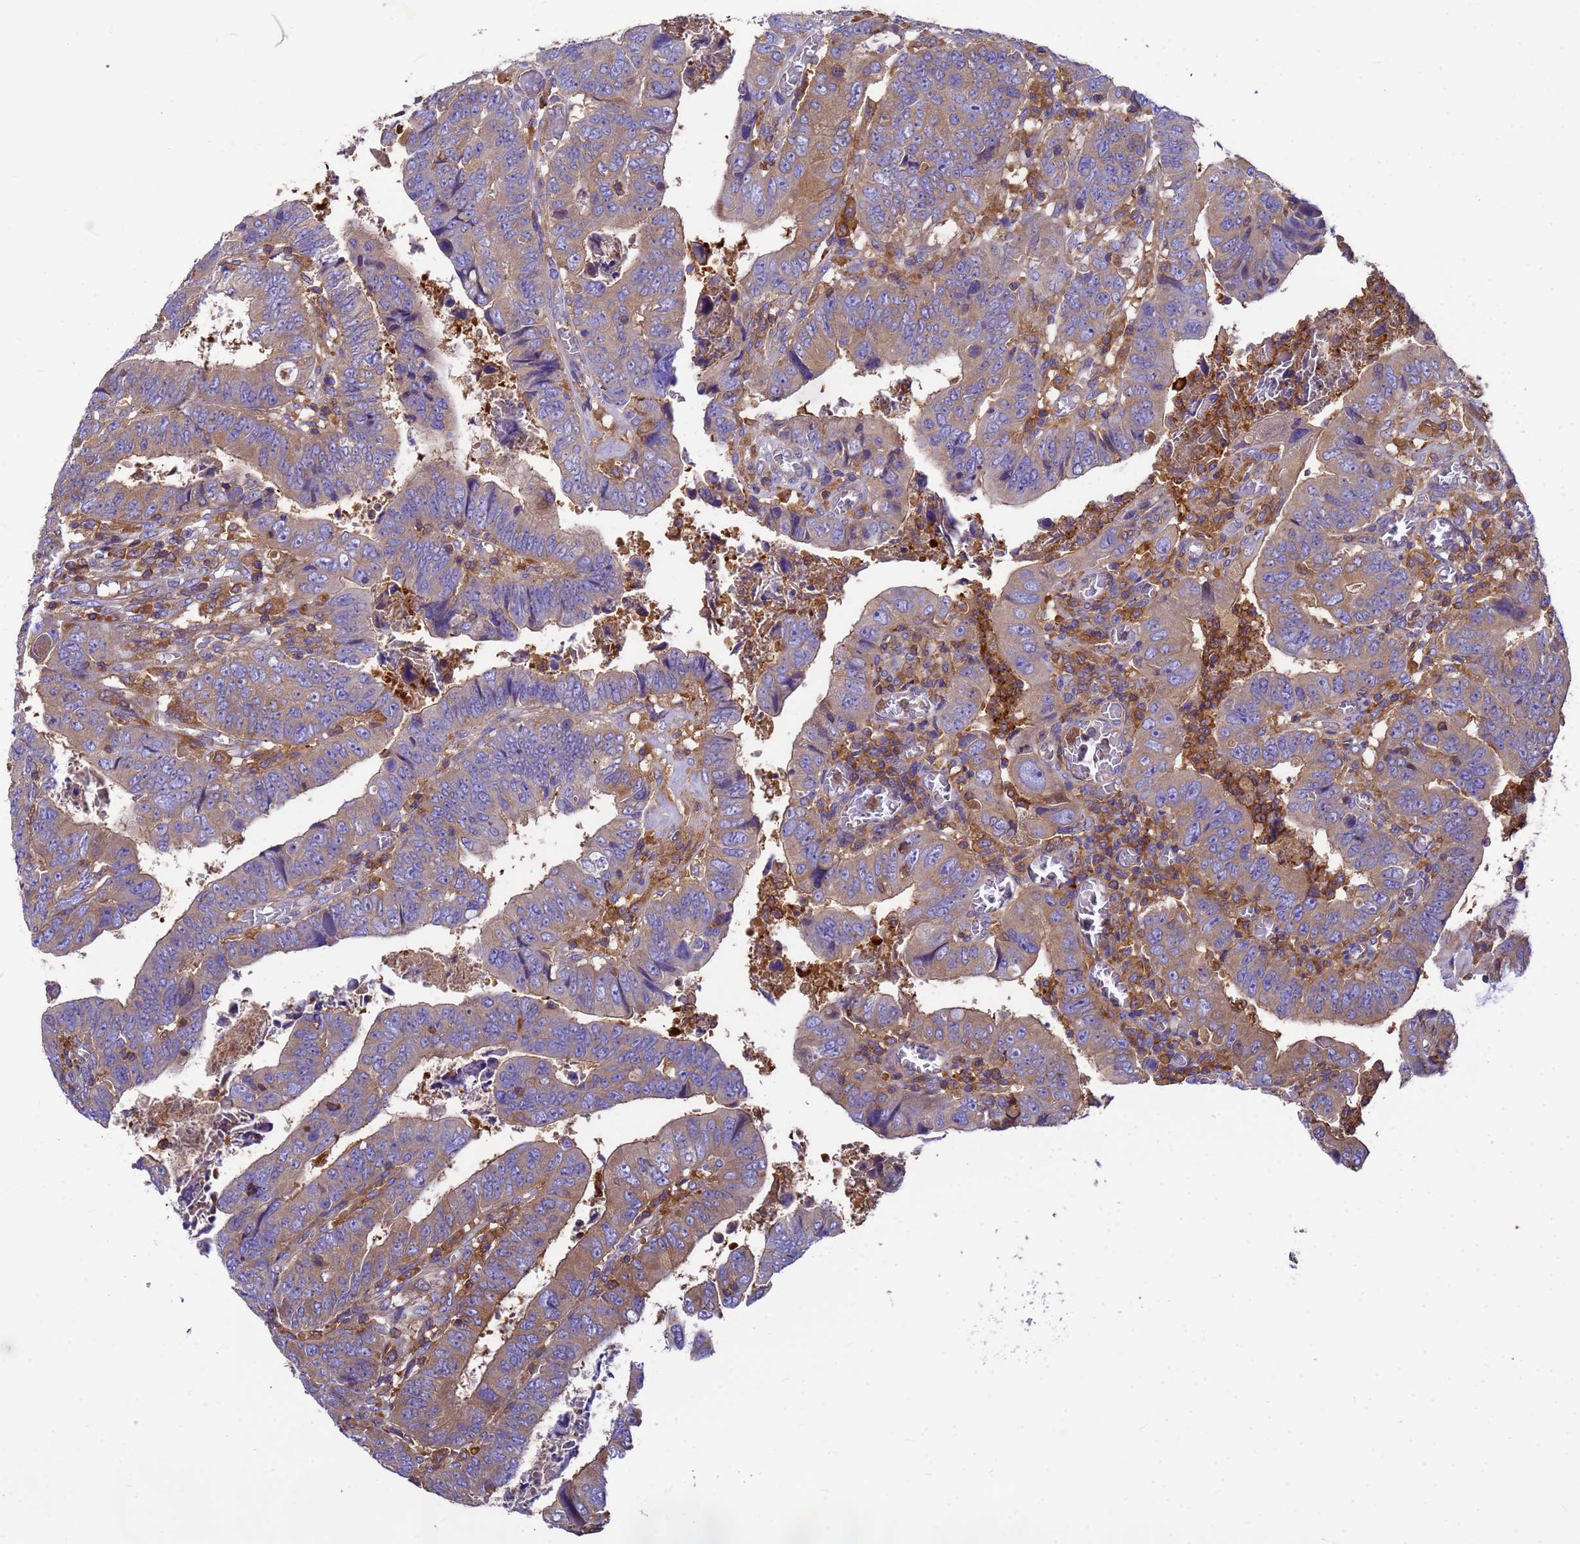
{"staining": {"intensity": "weak", "quantity": ">75%", "location": "cytoplasmic/membranous"}, "tissue": "colorectal cancer", "cell_type": "Tumor cells", "image_type": "cancer", "snomed": [{"axis": "morphology", "description": "Normal tissue, NOS"}, {"axis": "morphology", "description": "Adenocarcinoma, NOS"}, {"axis": "topography", "description": "Rectum"}], "caption": "Protein expression analysis of human colorectal adenocarcinoma reveals weak cytoplasmic/membranous staining in approximately >75% of tumor cells.", "gene": "ZNF235", "patient": {"sex": "female", "age": 65}}